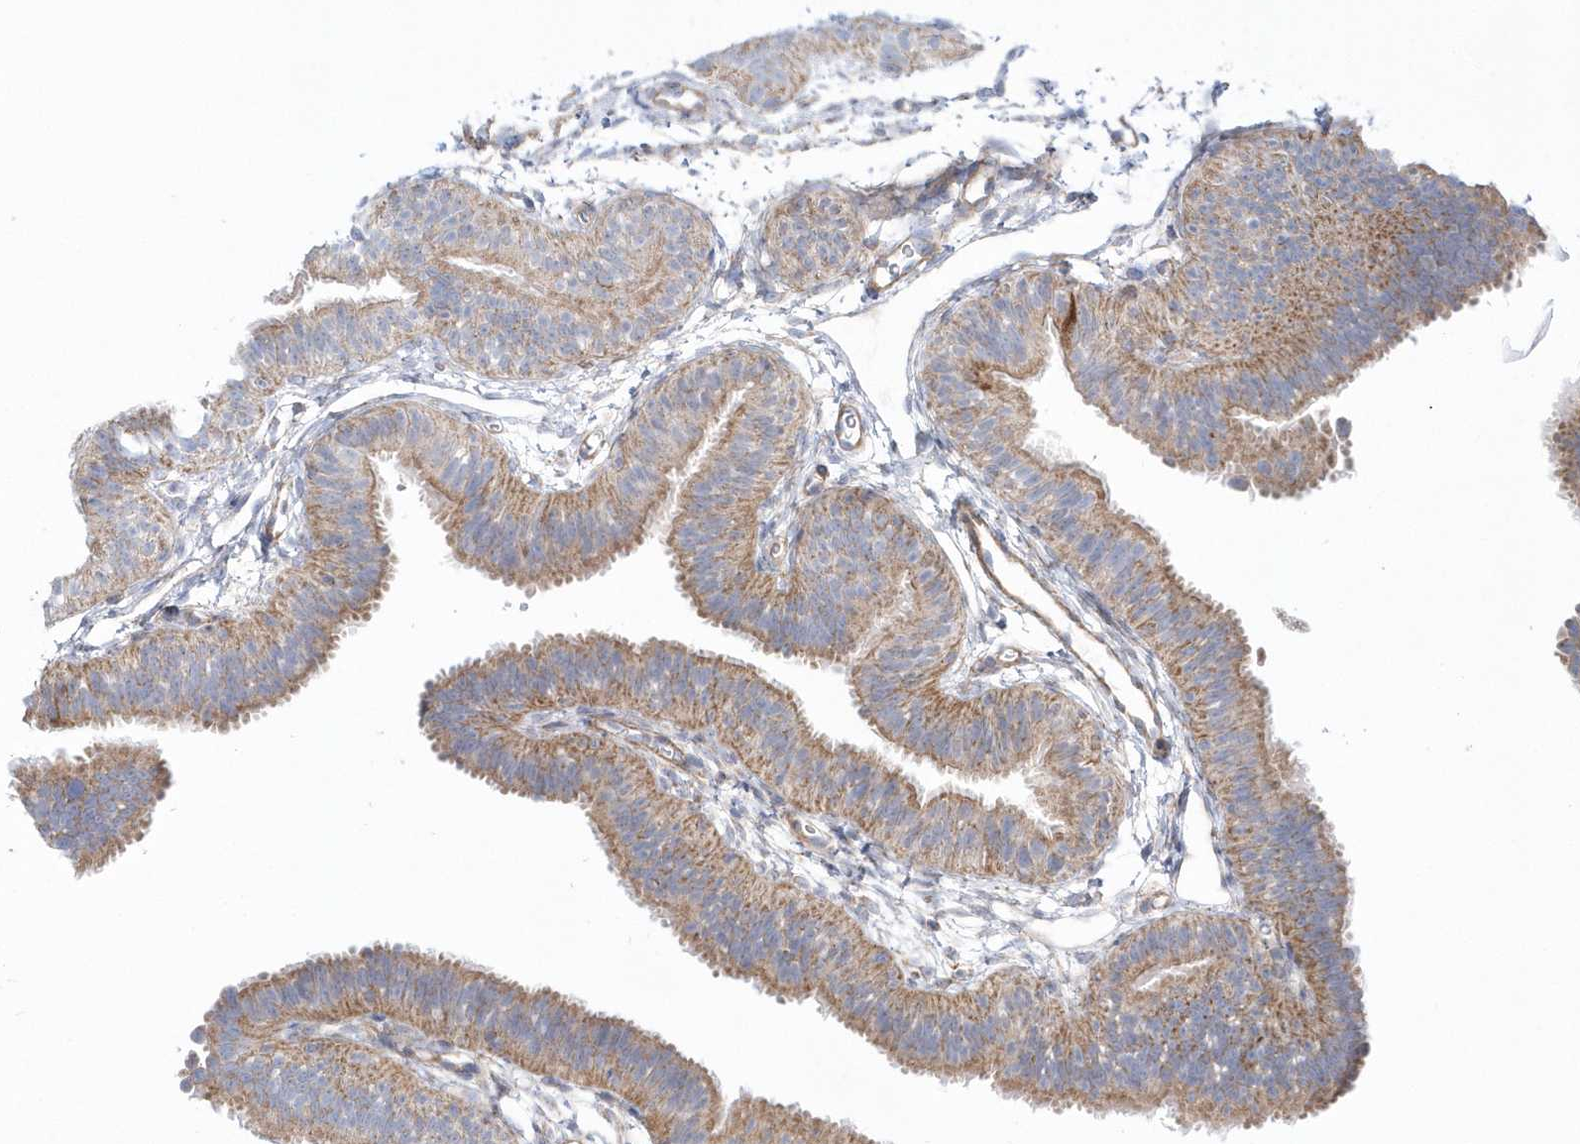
{"staining": {"intensity": "moderate", "quantity": ">75%", "location": "cytoplasmic/membranous"}, "tissue": "fallopian tube", "cell_type": "Glandular cells", "image_type": "normal", "snomed": [{"axis": "morphology", "description": "Normal tissue, NOS"}, {"axis": "topography", "description": "Fallopian tube"}], "caption": "Protein expression analysis of unremarkable fallopian tube demonstrates moderate cytoplasmic/membranous positivity in approximately >75% of glandular cells.", "gene": "OPA1", "patient": {"sex": "female", "age": 35}}